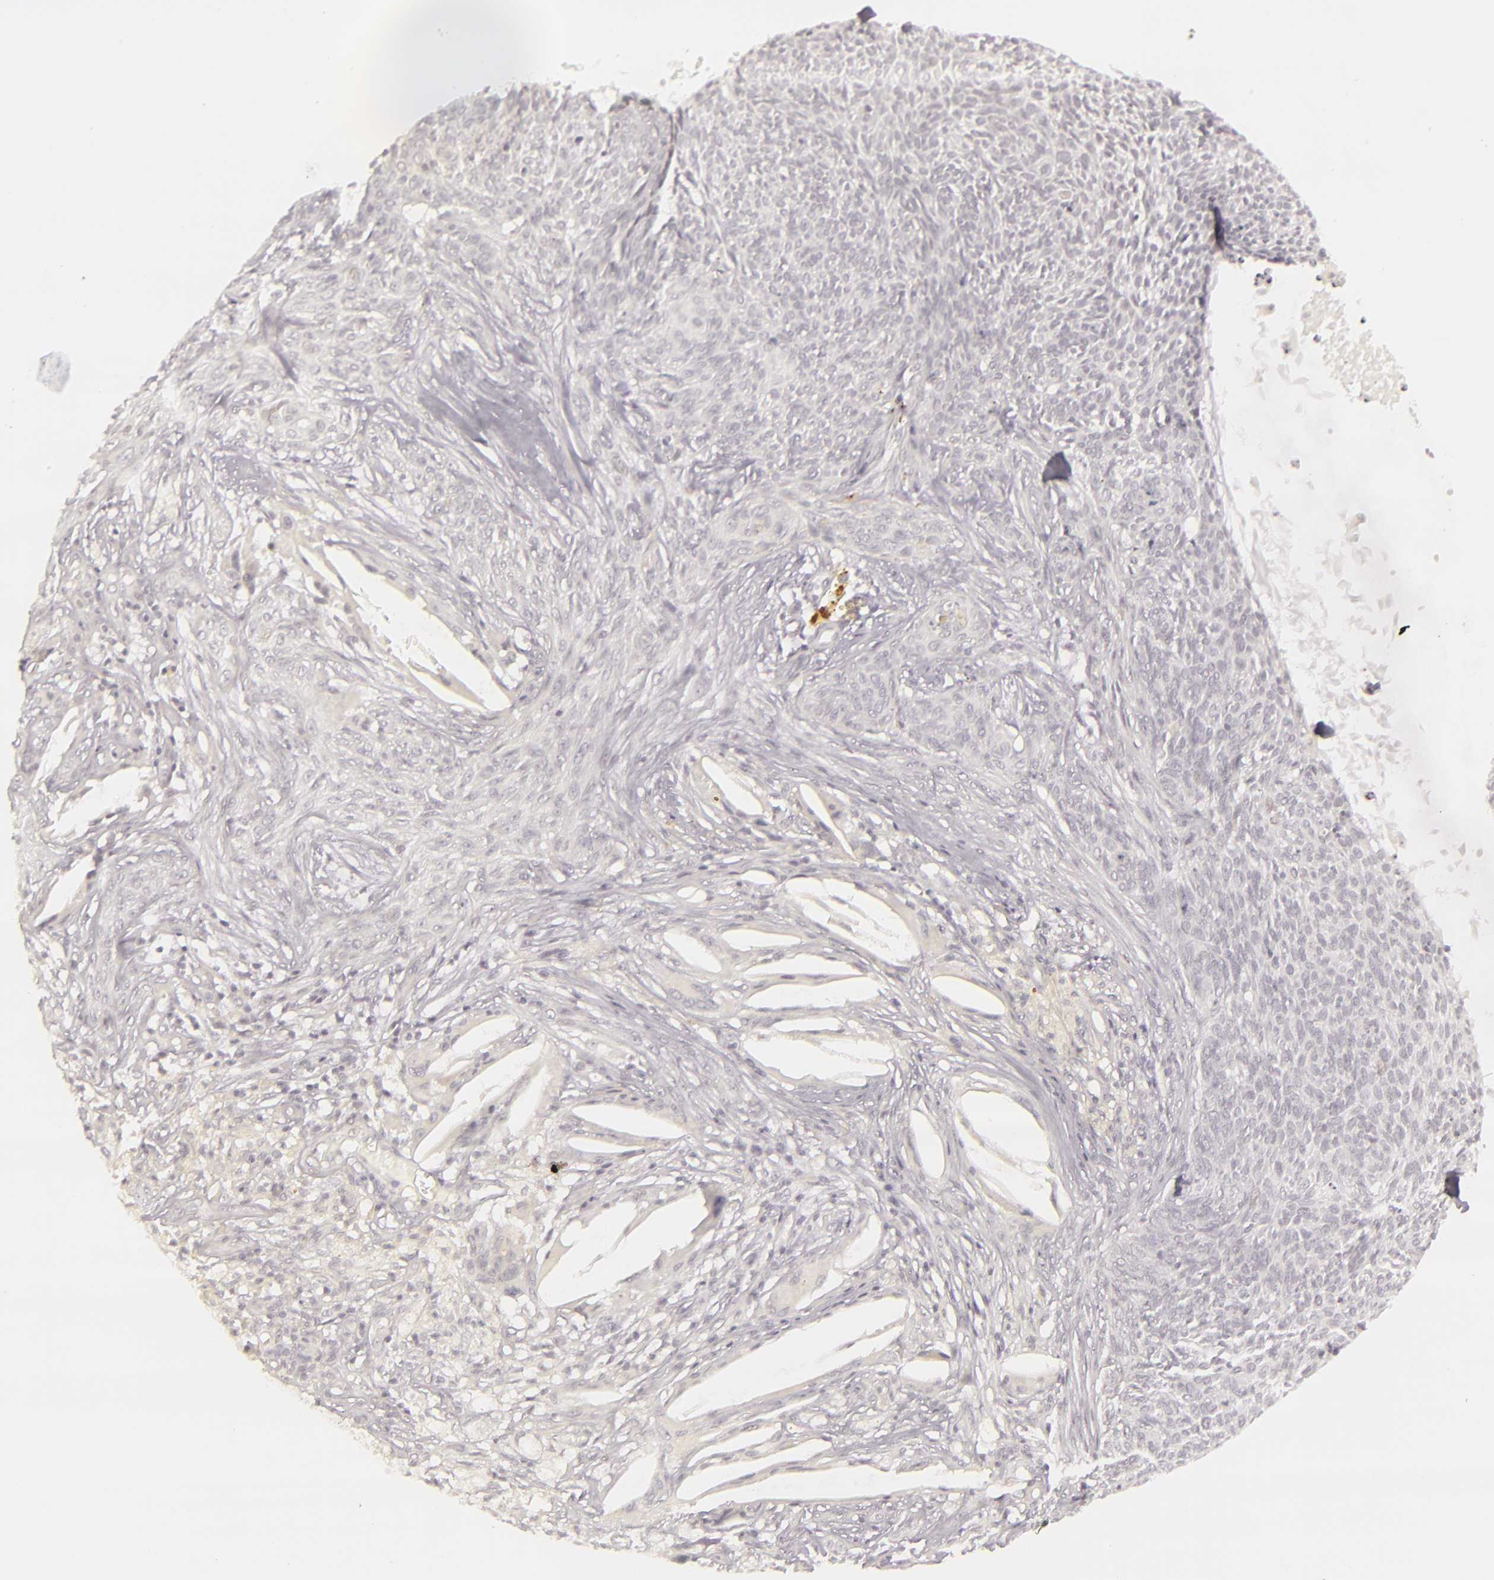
{"staining": {"intensity": "negative", "quantity": "none", "location": "none"}, "tissue": "skin cancer", "cell_type": "Tumor cells", "image_type": "cancer", "snomed": [{"axis": "morphology", "description": "Basal cell carcinoma"}, {"axis": "topography", "description": "Skin"}], "caption": "Skin basal cell carcinoma stained for a protein using IHC displays no expression tumor cells.", "gene": "SIX1", "patient": {"sex": "male", "age": 84}}